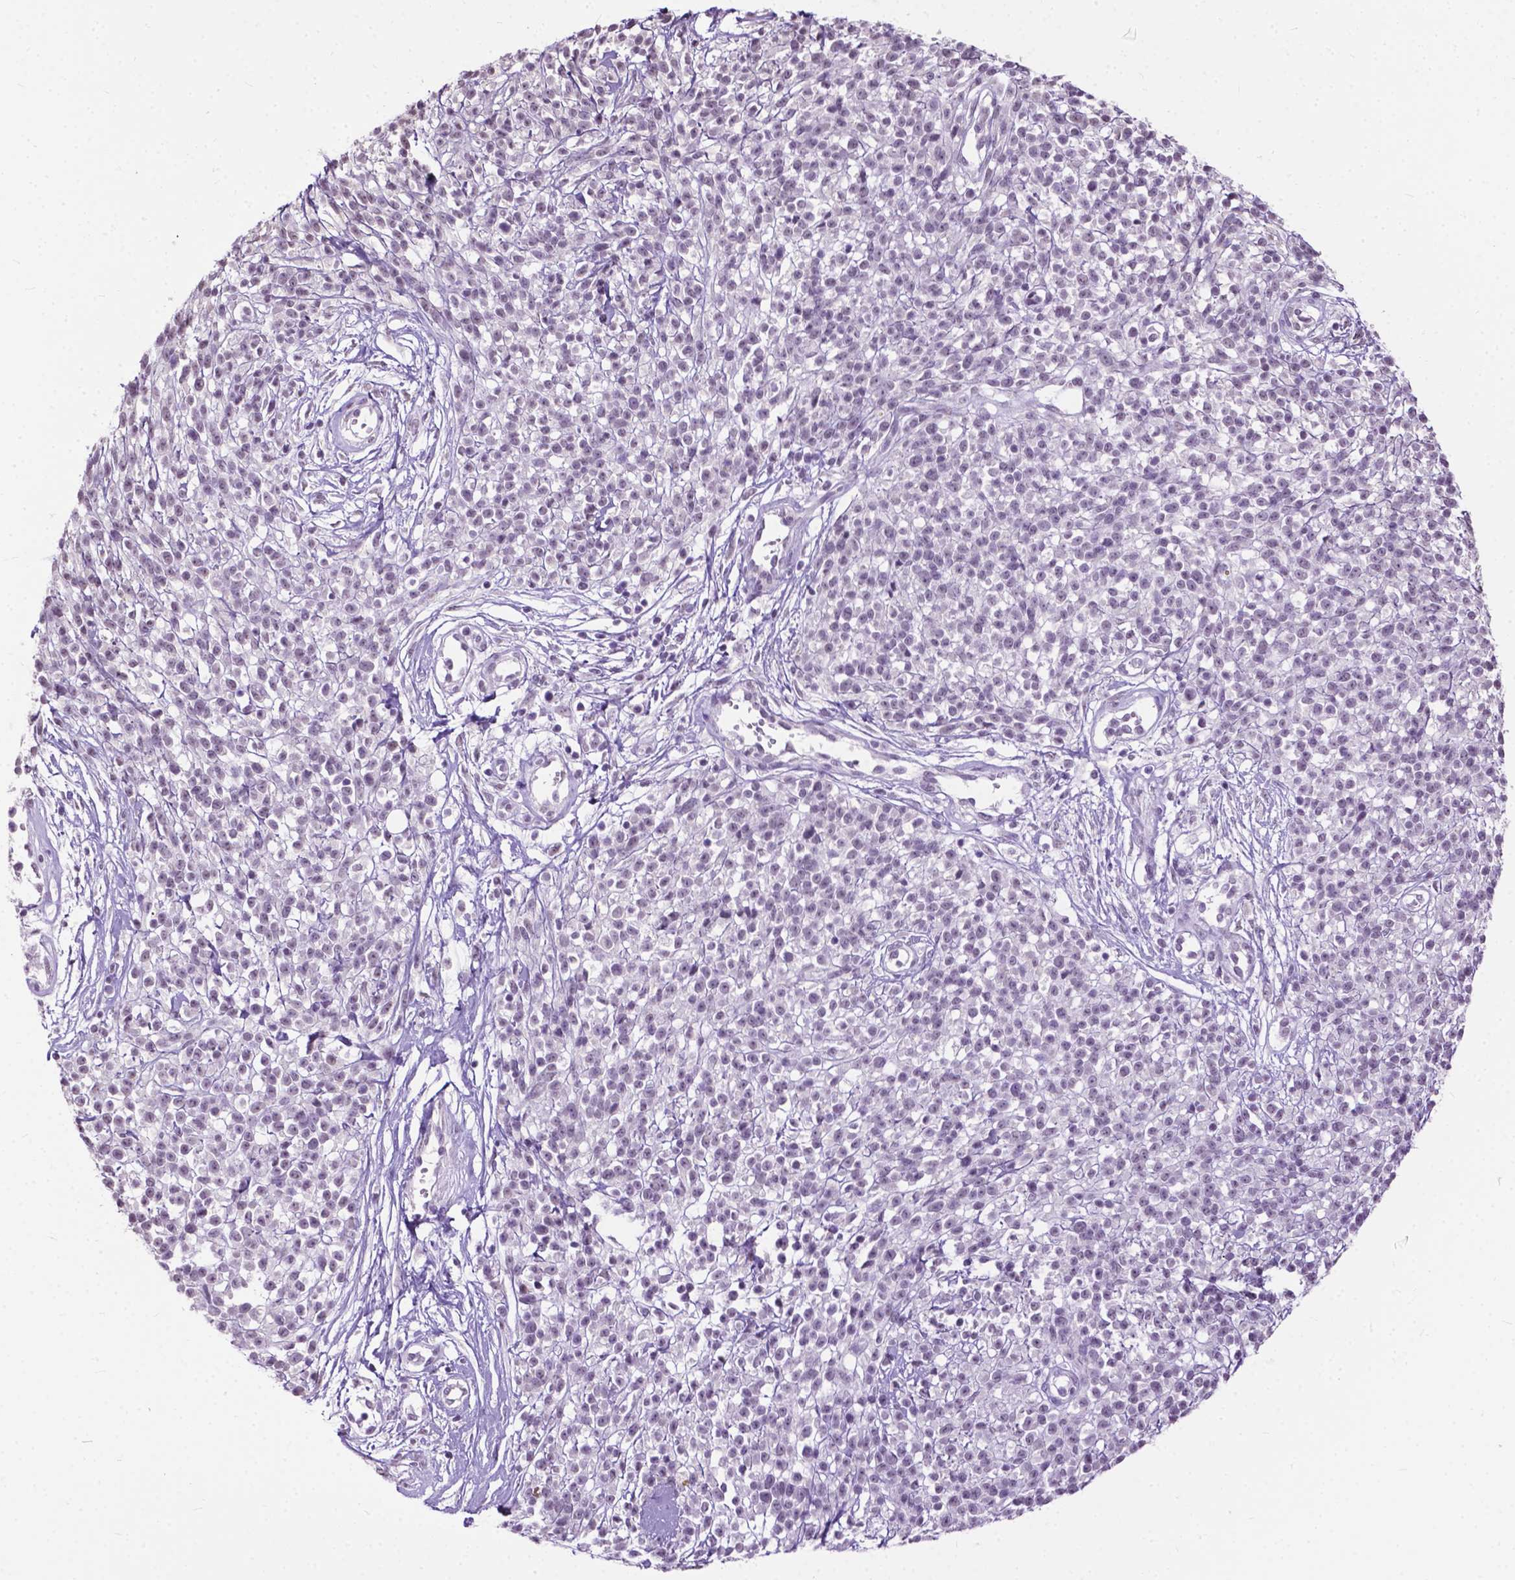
{"staining": {"intensity": "negative", "quantity": "none", "location": "none"}, "tissue": "melanoma", "cell_type": "Tumor cells", "image_type": "cancer", "snomed": [{"axis": "morphology", "description": "Malignant melanoma, NOS"}, {"axis": "topography", "description": "Skin"}, {"axis": "topography", "description": "Skin of trunk"}], "caption": "Immunohistochemical staining of human melanoma displays no significant staining in tumor cells. Nuclei are stained in blue.", "gene": "GPR37L1", "patient": {"sex": "male", "age": 74}}